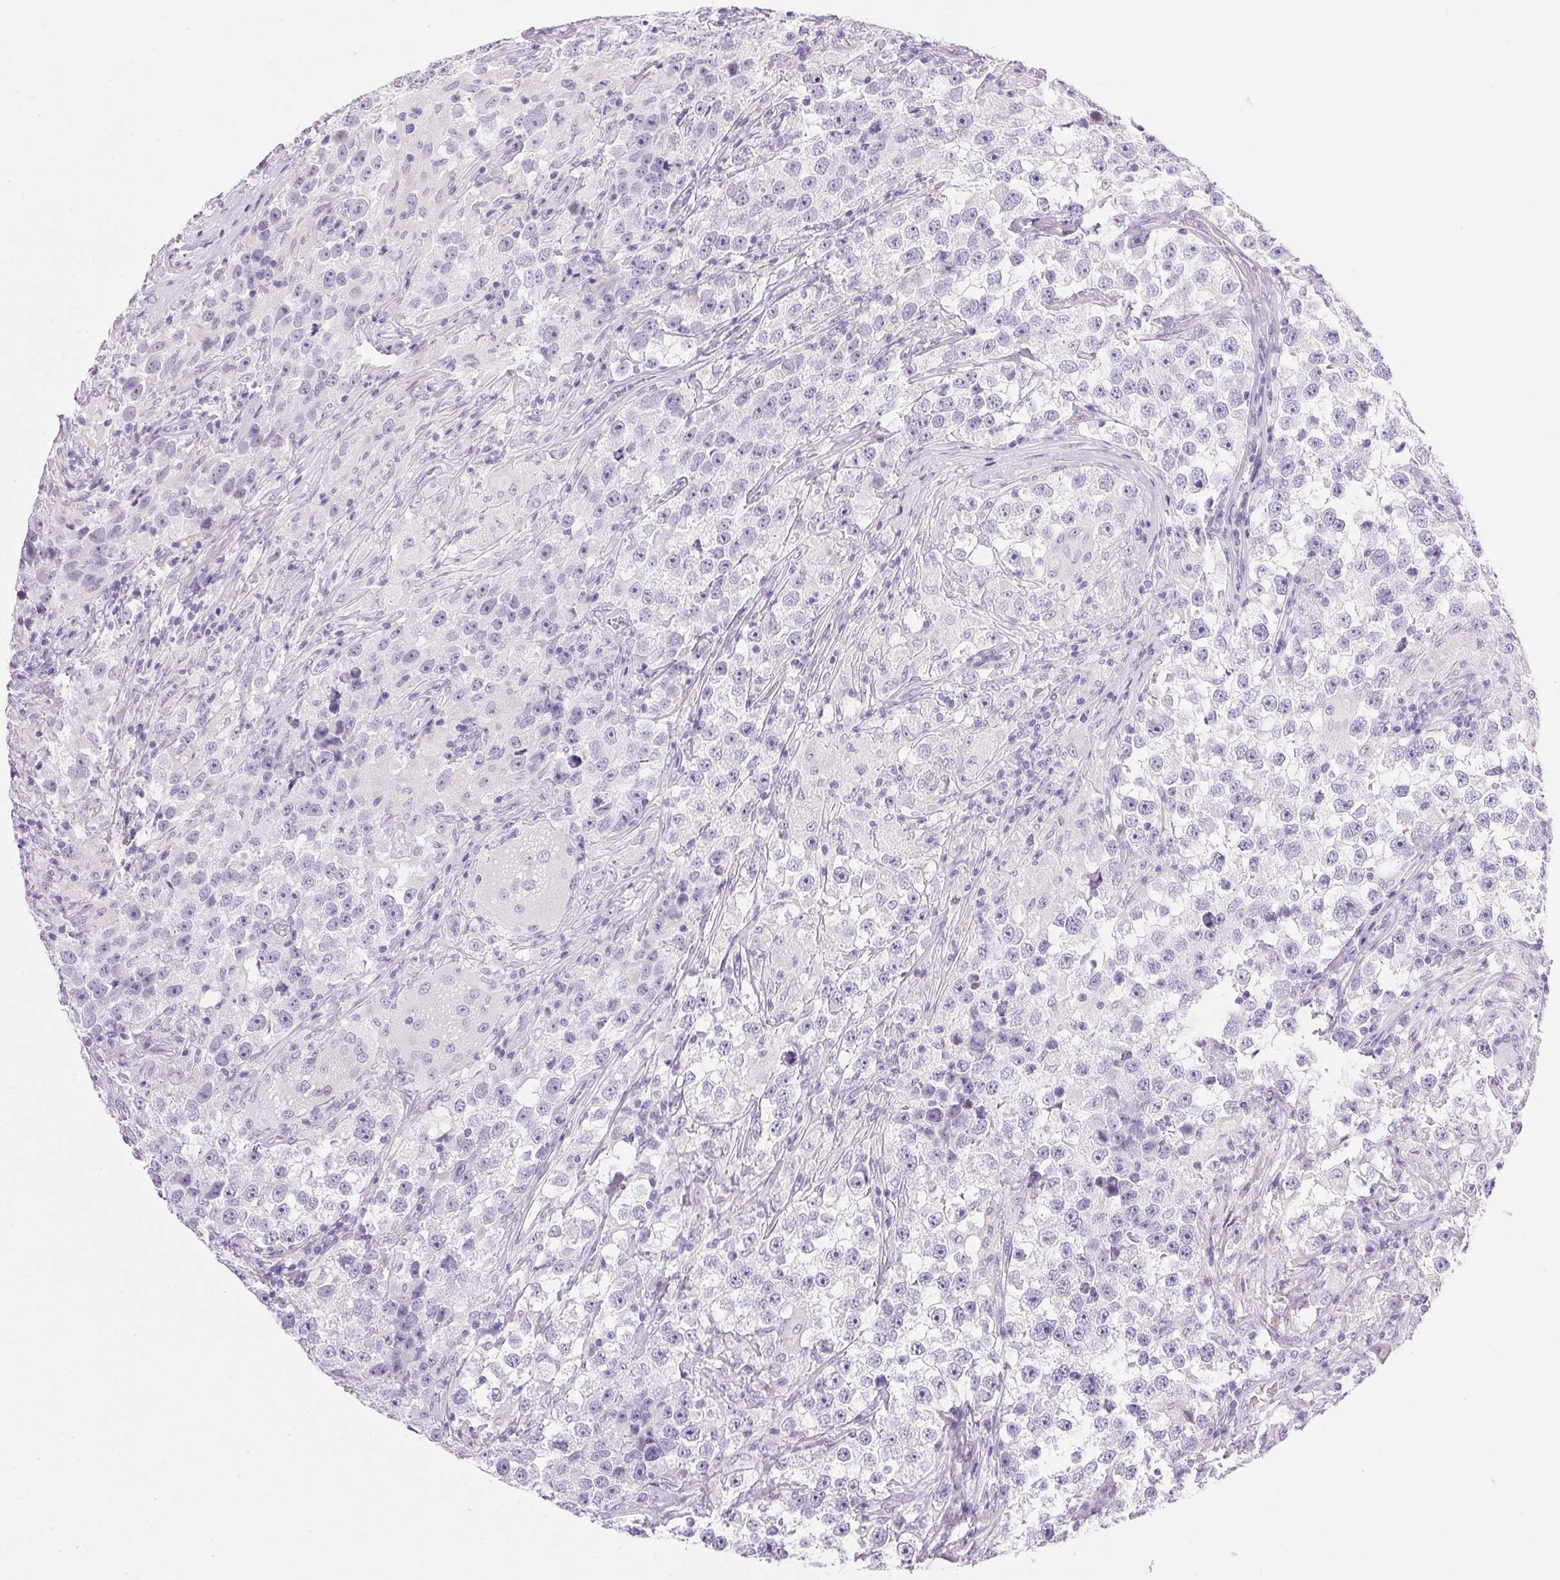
{"staining": {"intensity": "negative", "quantity": "none", "location": "none"}, "tissue": "testis cancer", "cell_type": "Tumor cells", "image_type": "cancer", "snomed": [{"axis": "morphology", "description": "Seminoma, NOS"}, {"axis": "topography", "description": "Testis"}], "caption": "An immunohistochemistry histopathology image of testis cancer is shown. There is no staining in tumor cells of testis cancer. (DAB (3,3'-diaminobenzidine) immunohistochemistry (IHC) with hematoxylin counter stain).", "gene": "ATP6V0A4", "patient": {"sex": "male", "age": 46}}